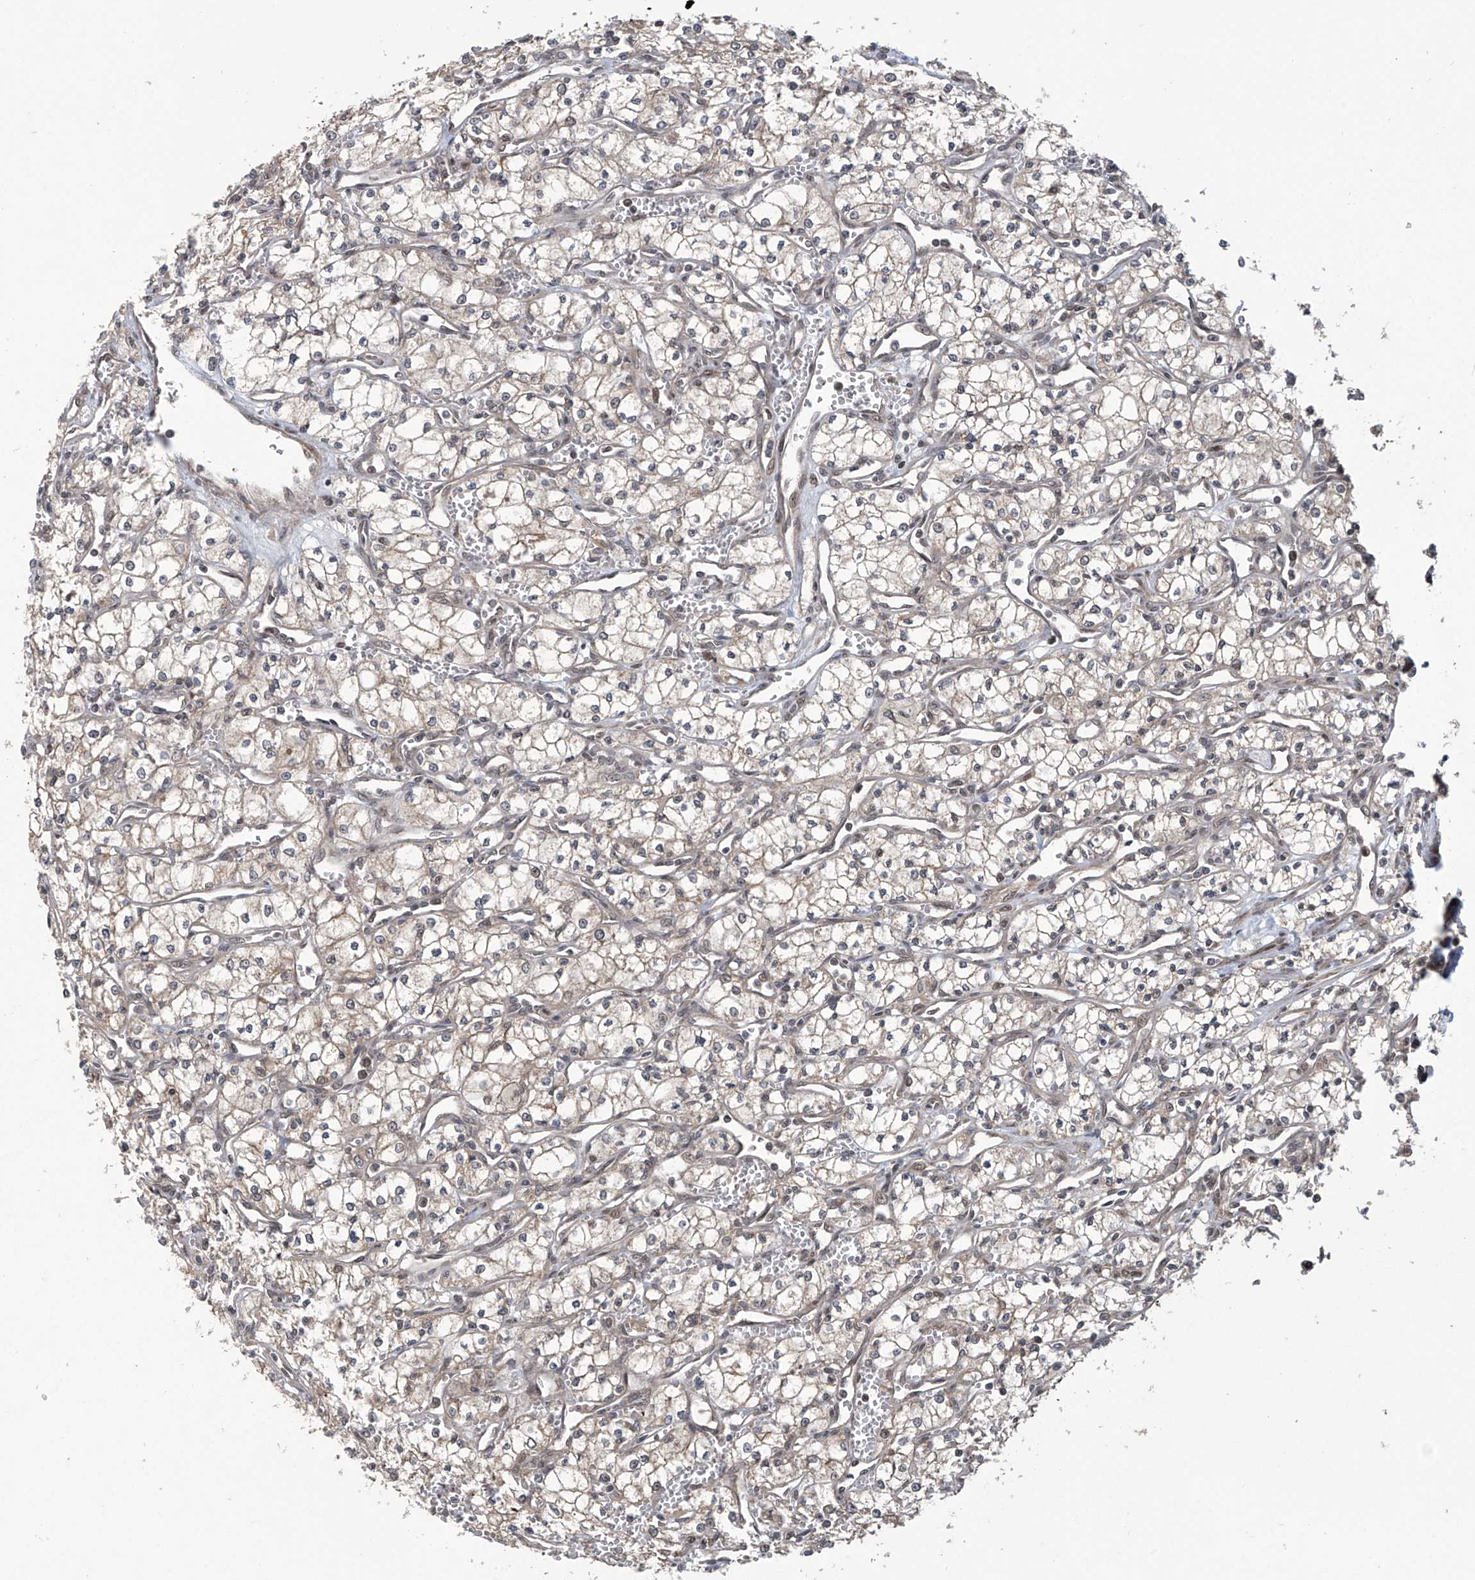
{"staining": {"intensity": "weak", "quantity": ">75%", "location": "cytoplasmic/membranous"}, "tissue": "renal cancer", "cell_type": "Tumor cells", "image_type": "cancer", "snomed": [{"axis": "morphology", "description": "Adenocarcinoma, NOS"}, {"axis": "topography", "description": "Kidney"}], "caption": "Tumor cells reveal weak cytoplasmic/membranous positivity in approximately >75% of cells in adenocarcinoma (renal).", "gene": "ABHD13", "patient": {"sex": "male", "age": 59}}